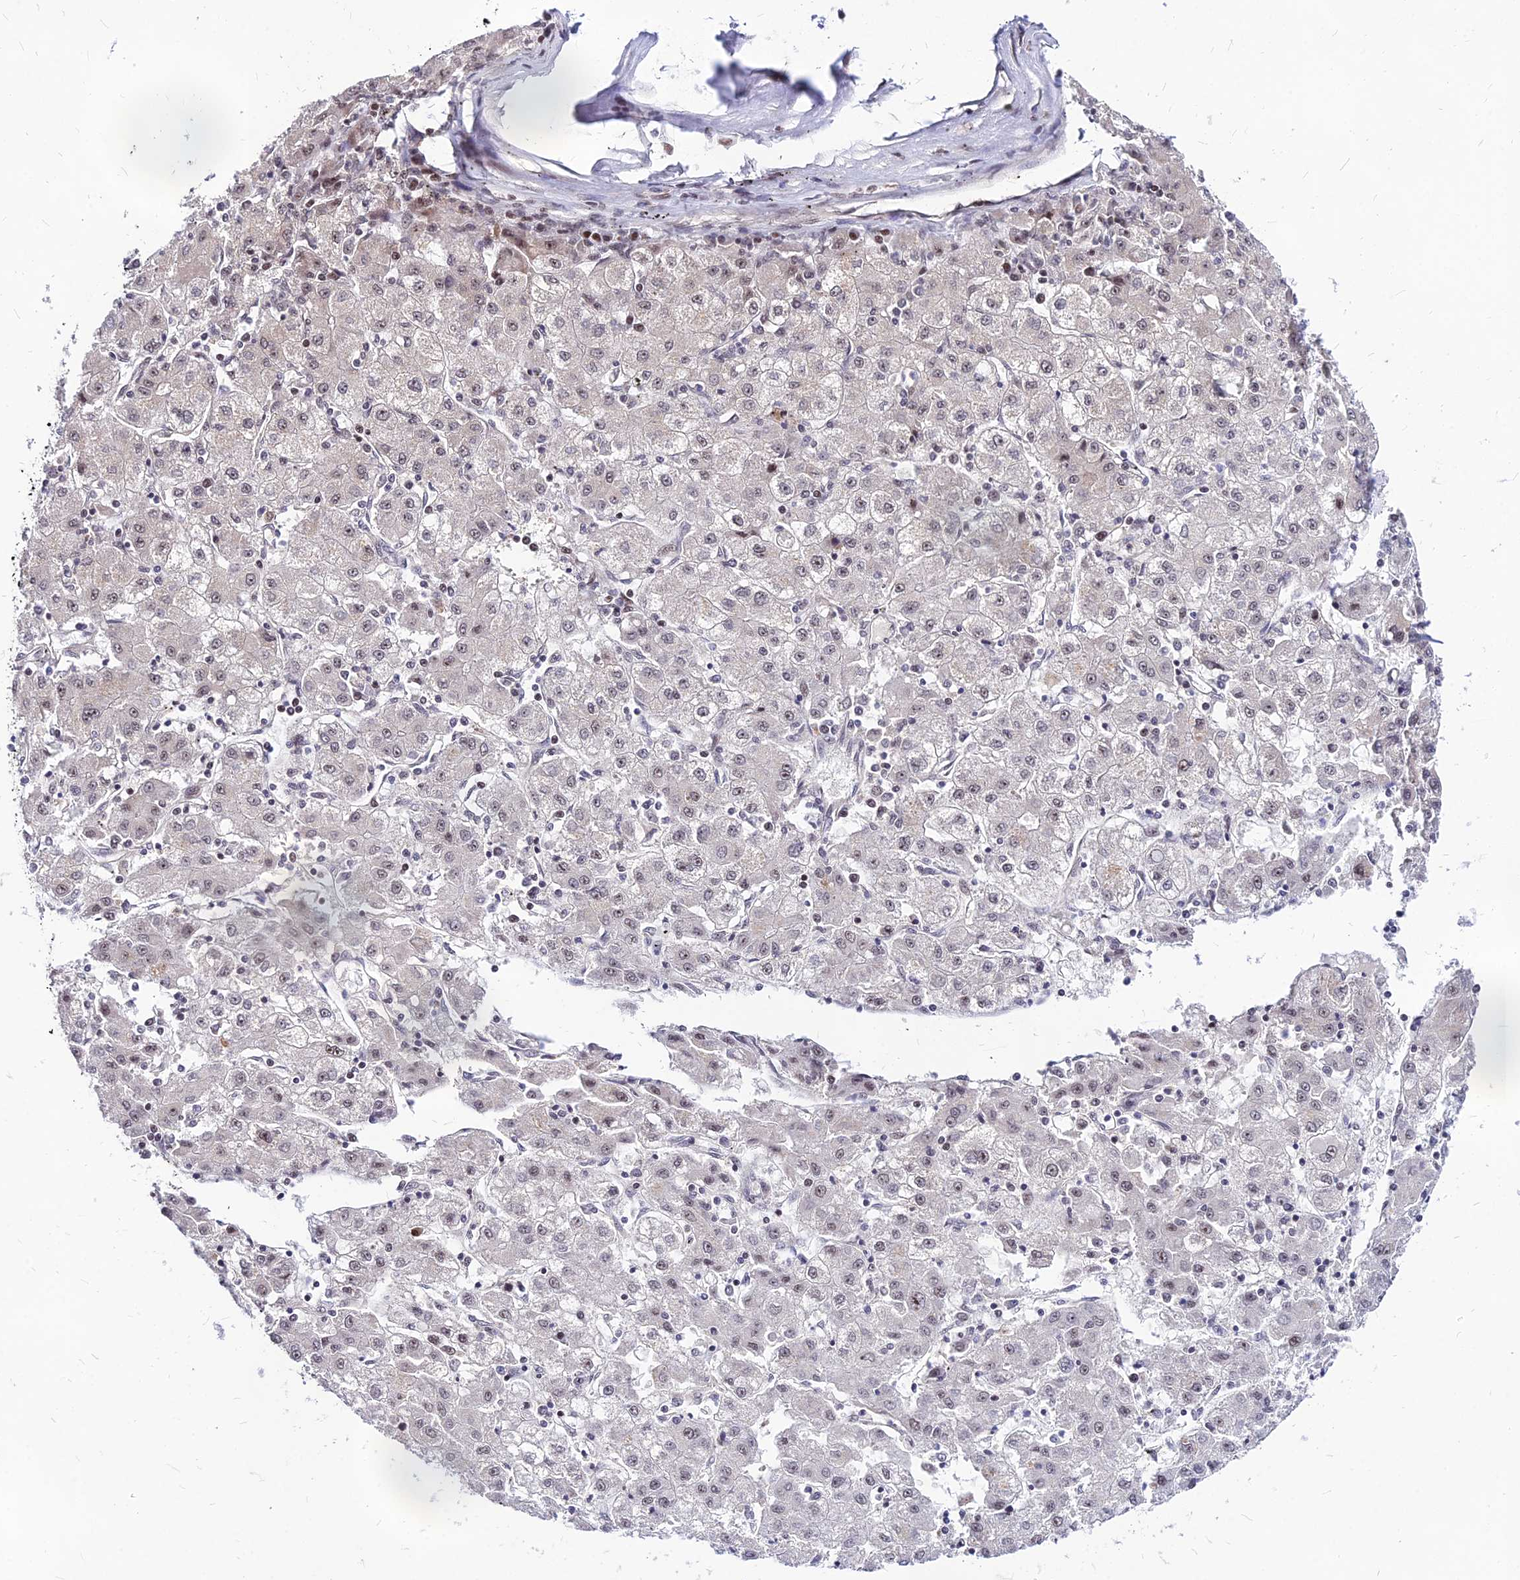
{"staining": {"intensity": "negative", "quantity": "none", "location": "none"}, "tissue": "liver cancer", "cell_type": "Tumor cells", "image_type": "cancer", "snomed": [{"axis": "morphology", "description": "Carcinoma, Hepatocellular, NOS"}, {"axis": "topography", "description": "Liver"}], "caption": "The histopathology image reveals no staining of tumor cells in hepatocellular carcinoma (liver).", "gene": "DDX55", "patient": {"sex": "male", "age": 72}}